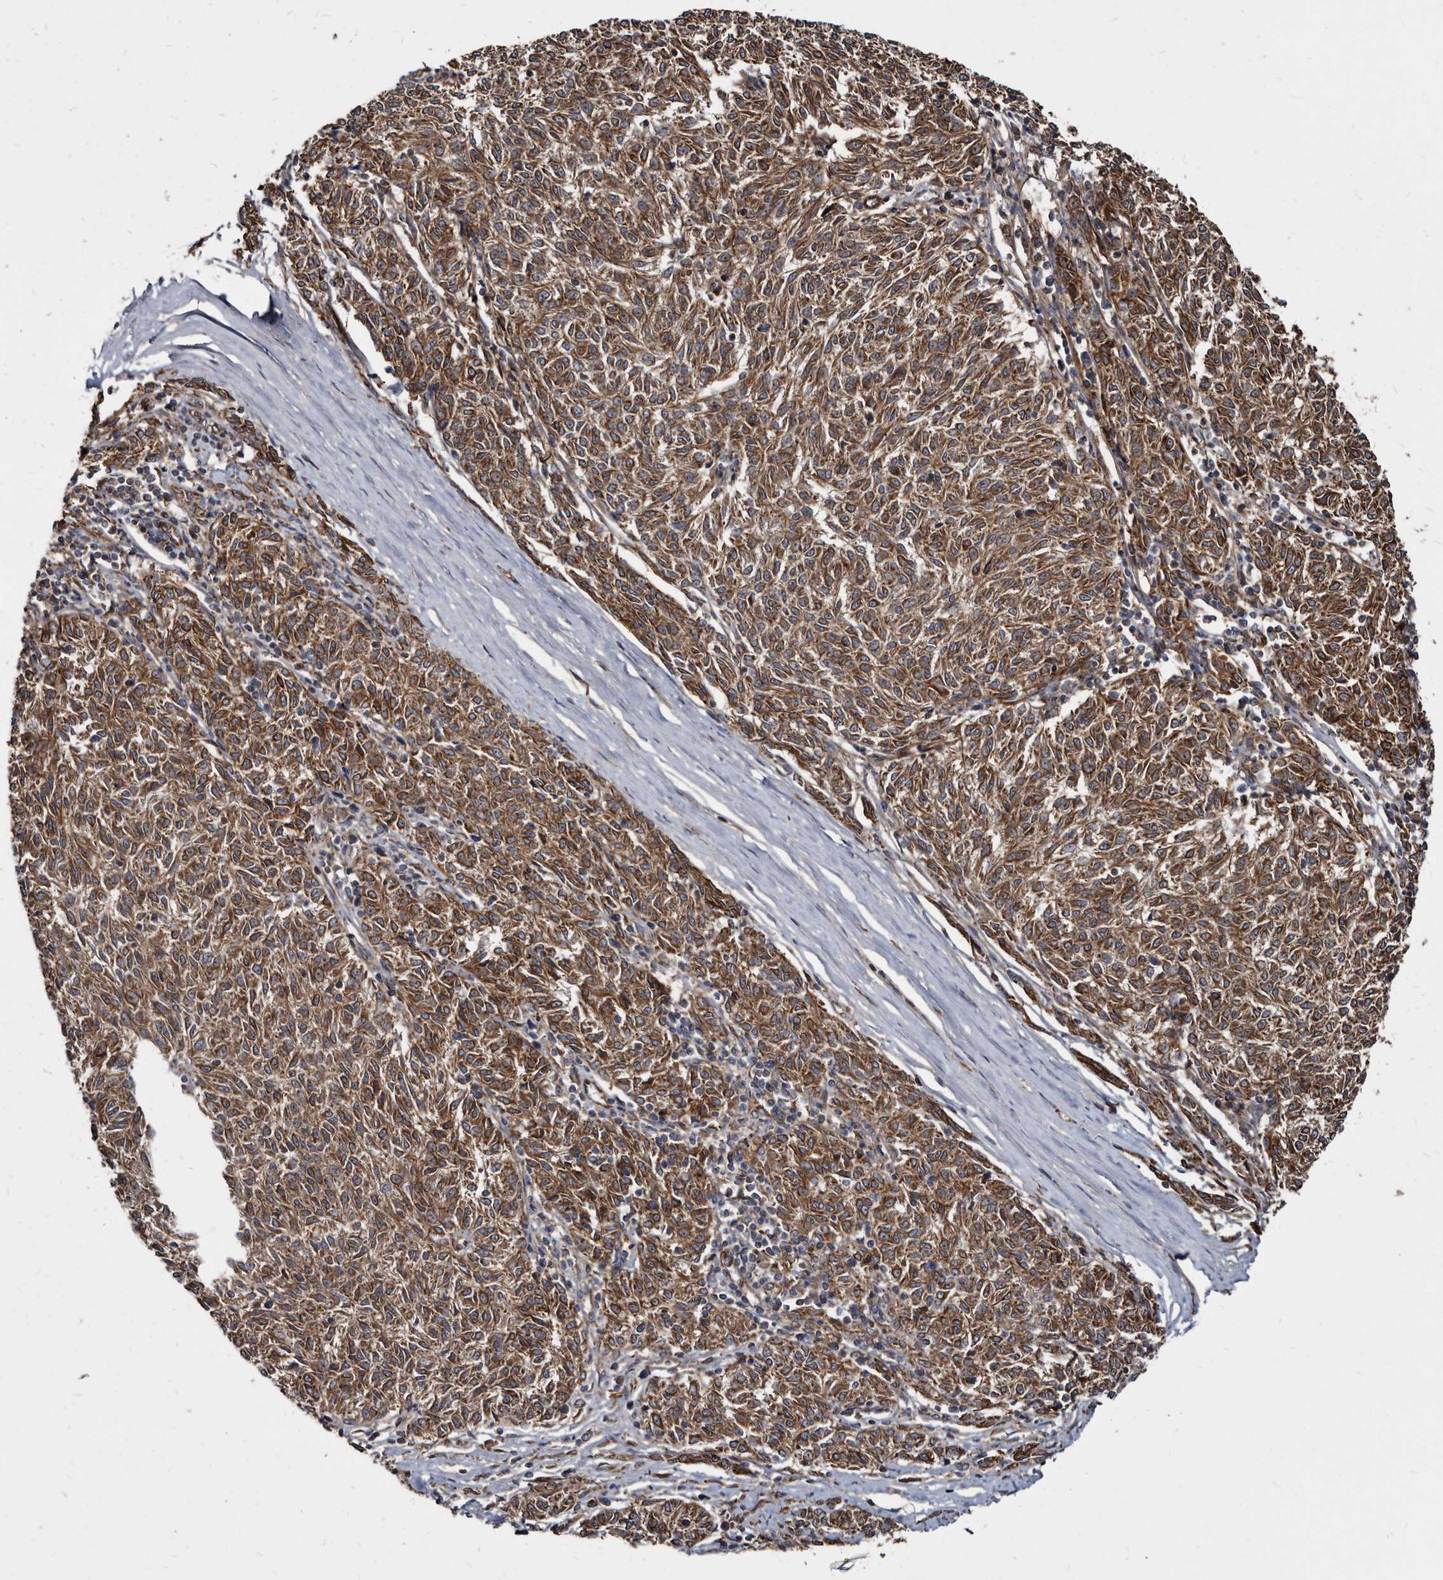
{"staining": {"intensity": "moderate", "quantity": ">75%", "location": "cytoplasmic/membranous"}, "tissue": "melanoma", "cell_type": "Tumor cells", "image_type": "cancer", "snomed": [{"axis": "morphology", "description": "Malignant melanoma, NOS"}, {"axis": "topography", "description": "Skin"}], "caption": "Human melanoma stained with a protein marker displays moderate staining in tumor cells.", "gene": "KCTD20", "patient": {"sex": "female", "age": 72}}